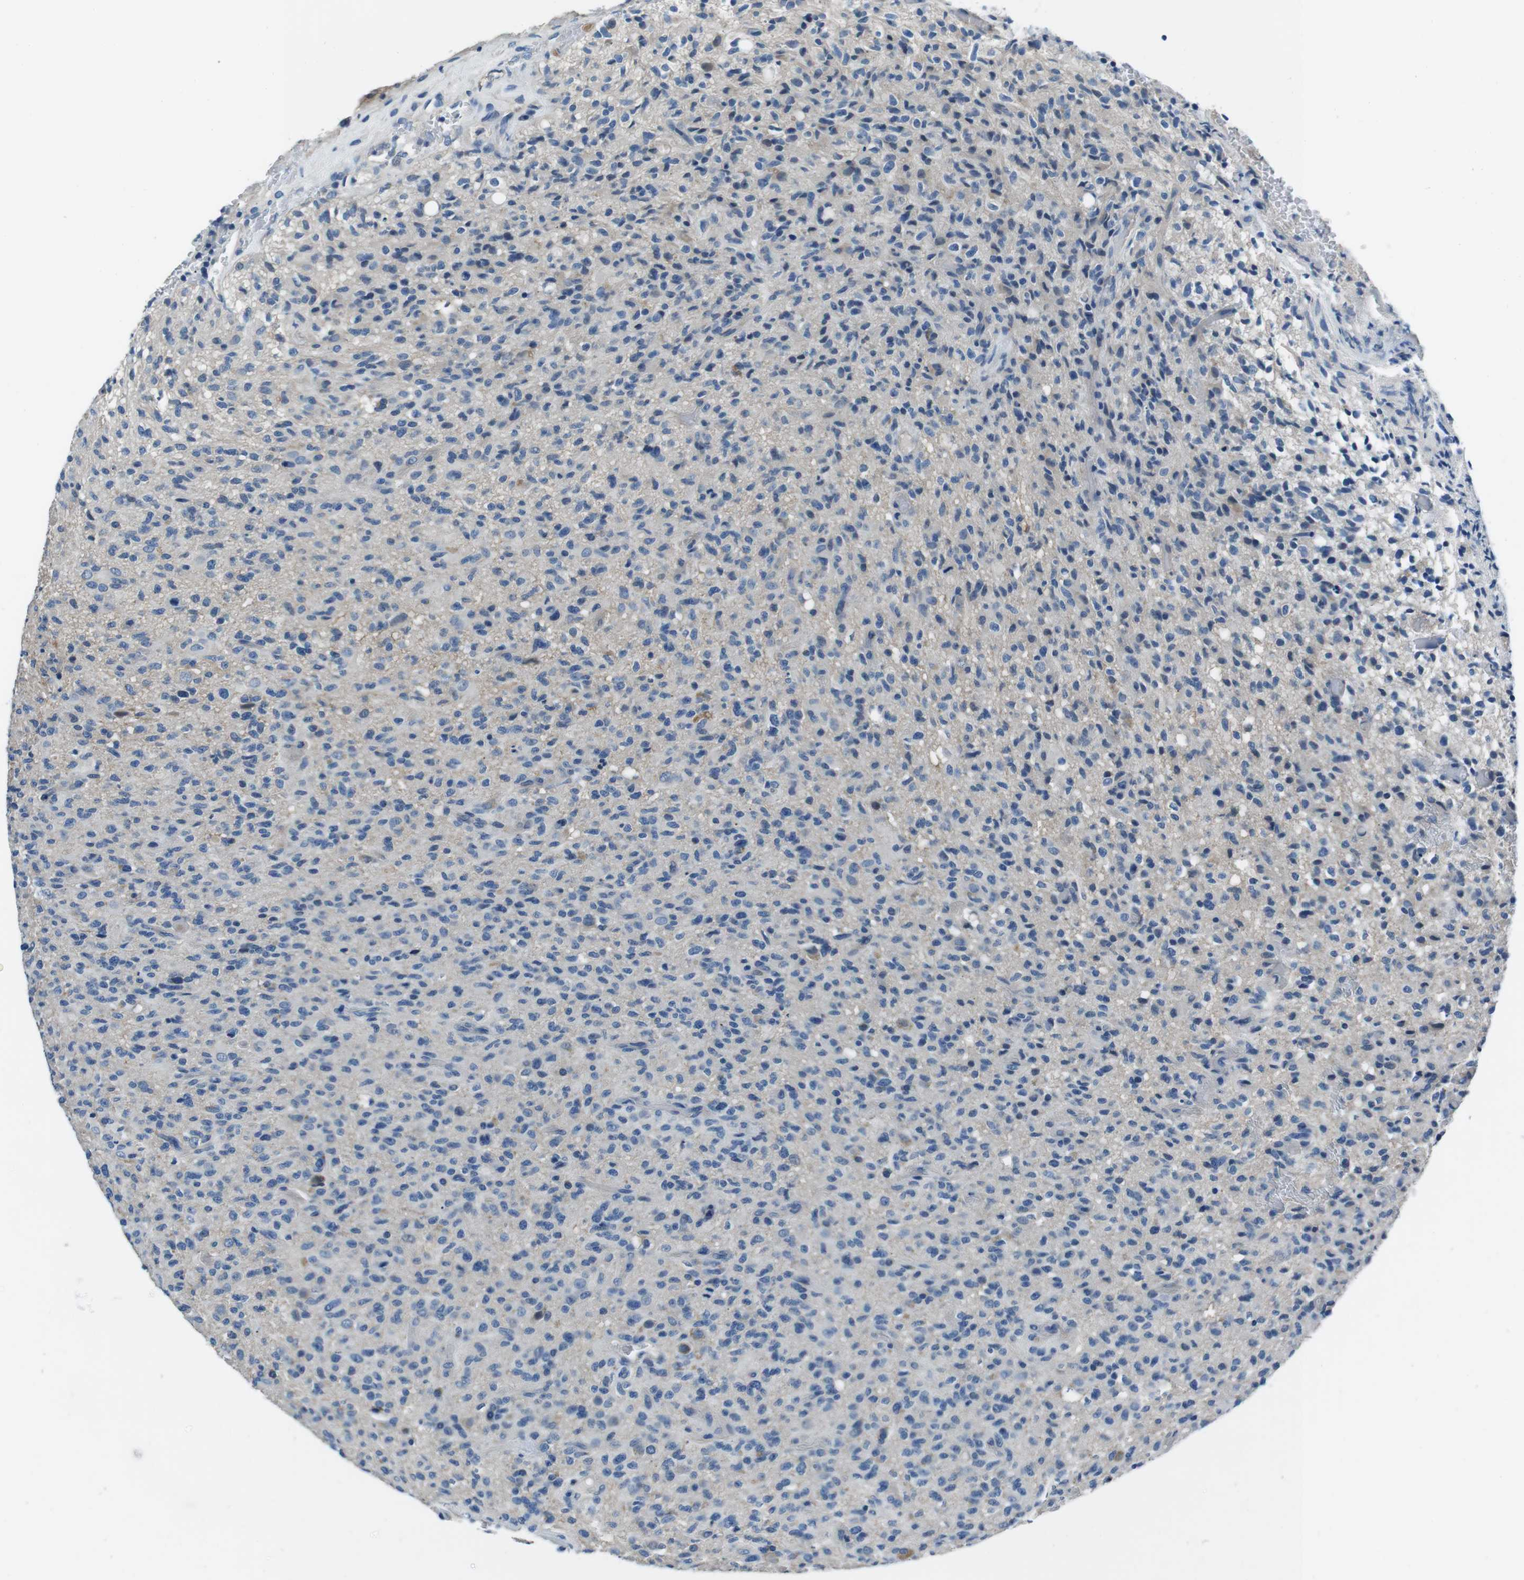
{"staining": {"intensity": "negative", "quantity": "none", "location": "none"}, "tissue": "glioma", "cell_type": "Tumor cells", "image_type": "cancer", "snomed": [{"axis": "morphology", "description": "Glioma, malignant, High grade"}, {"axis": "topography", "description": "Brain"}], "caption": "Immunohistochemistry (IHC) of glioma shows no expression in tumor cells.", "gene": "CASQ1", "patient": {"sex": "male", "age": 71}}